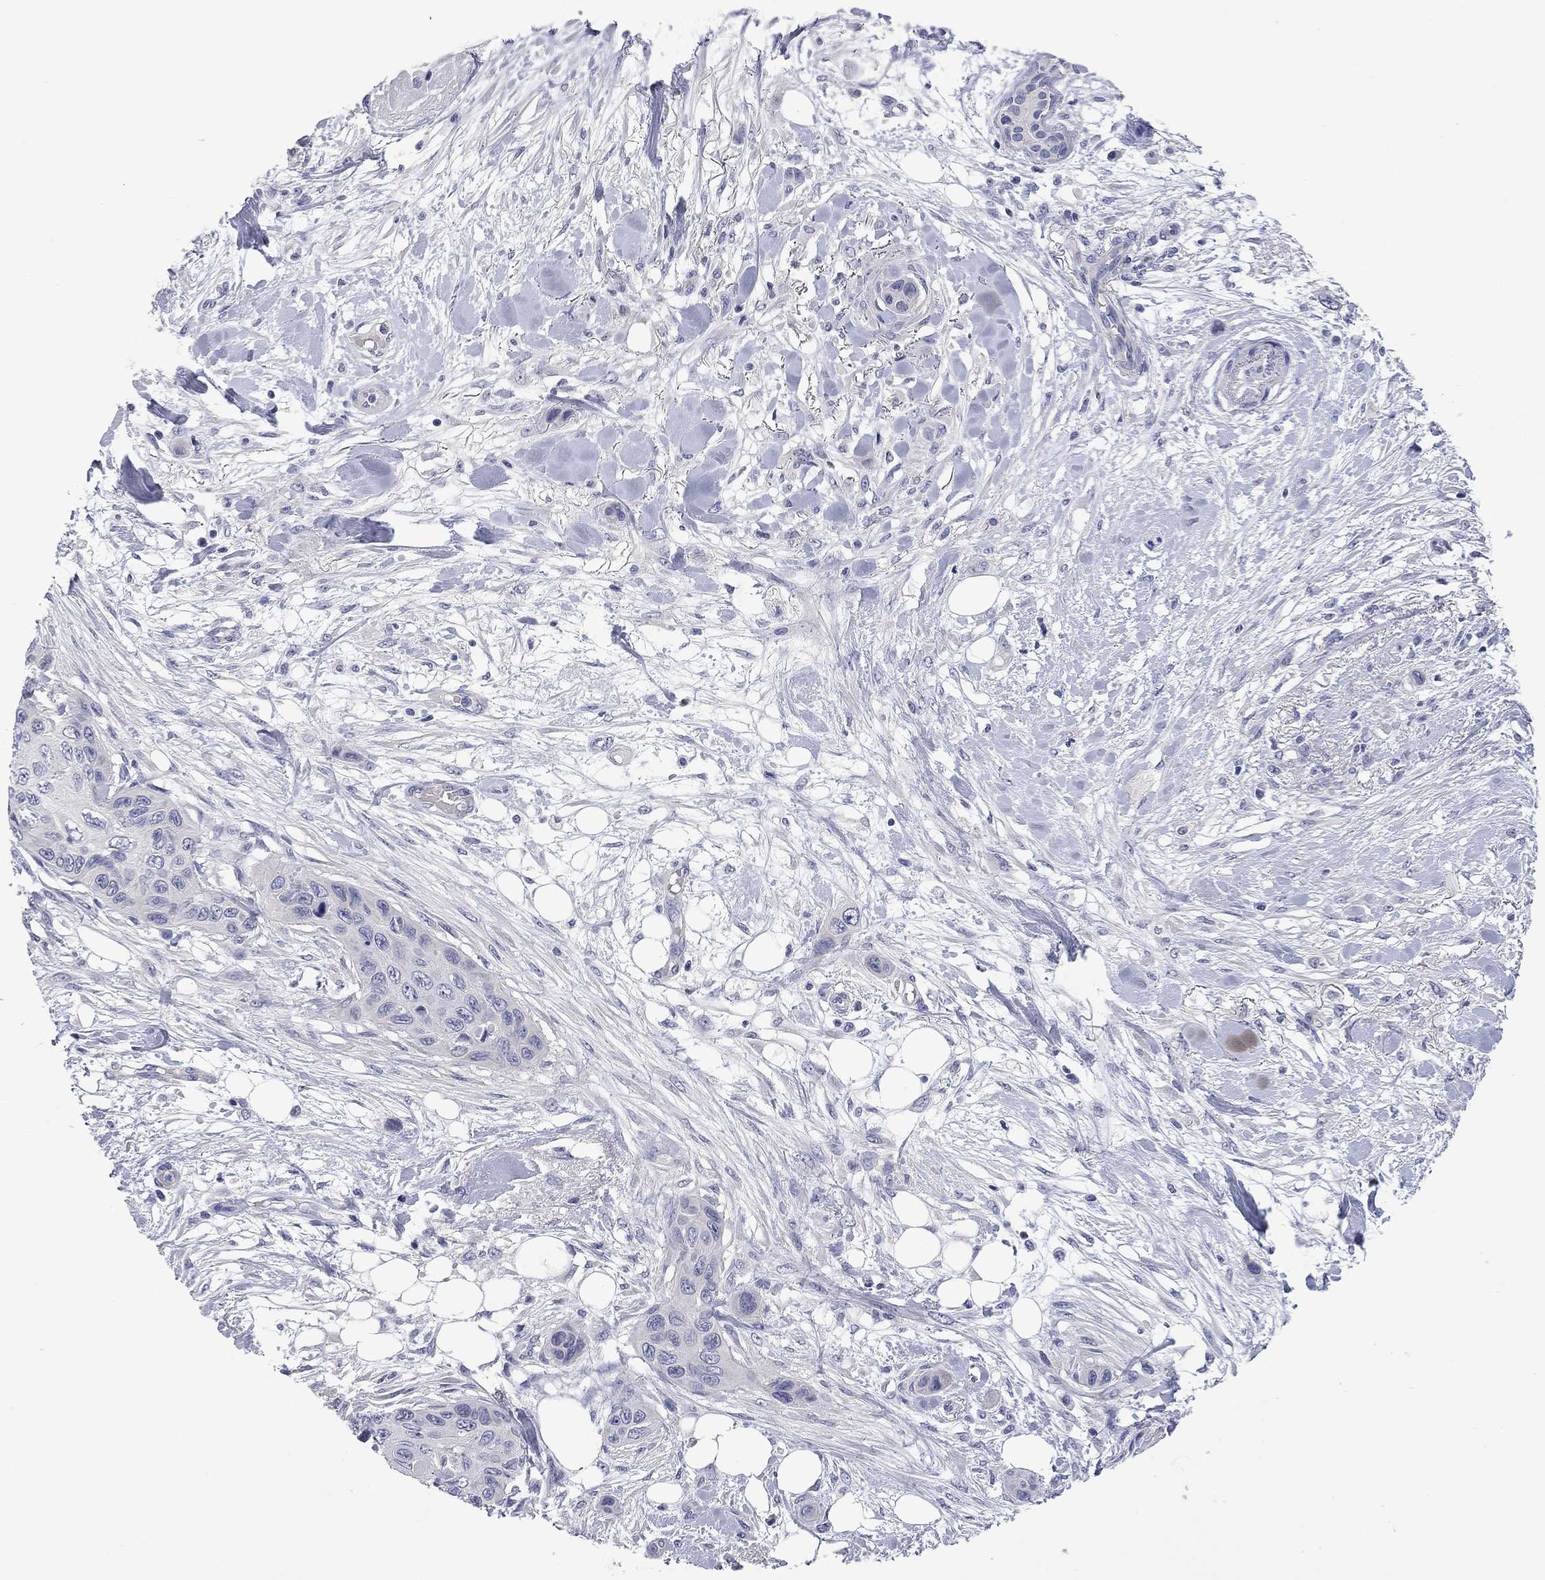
{"staining": {"intensity": "negative", "quantity": "none", "location": "none"}, "tissue": "skin cancer", "cell_type": "Tumor cells", "image_type": "cancer", "snomed": [{"axis": "morphology", "description": "Squamous cell carcinoma, NOS"}, {"axis": "topography", "description": "Skin"}], "caption": "Histopathology image shows no significant protein positivity in tumor cells of squamous cell carcinoma (skin). (Immunohistochemistry (ihc), brightfield microscopy, high magnification).", "gene": "ABCB4", "patient": {"sex": "male", "age": 79}}